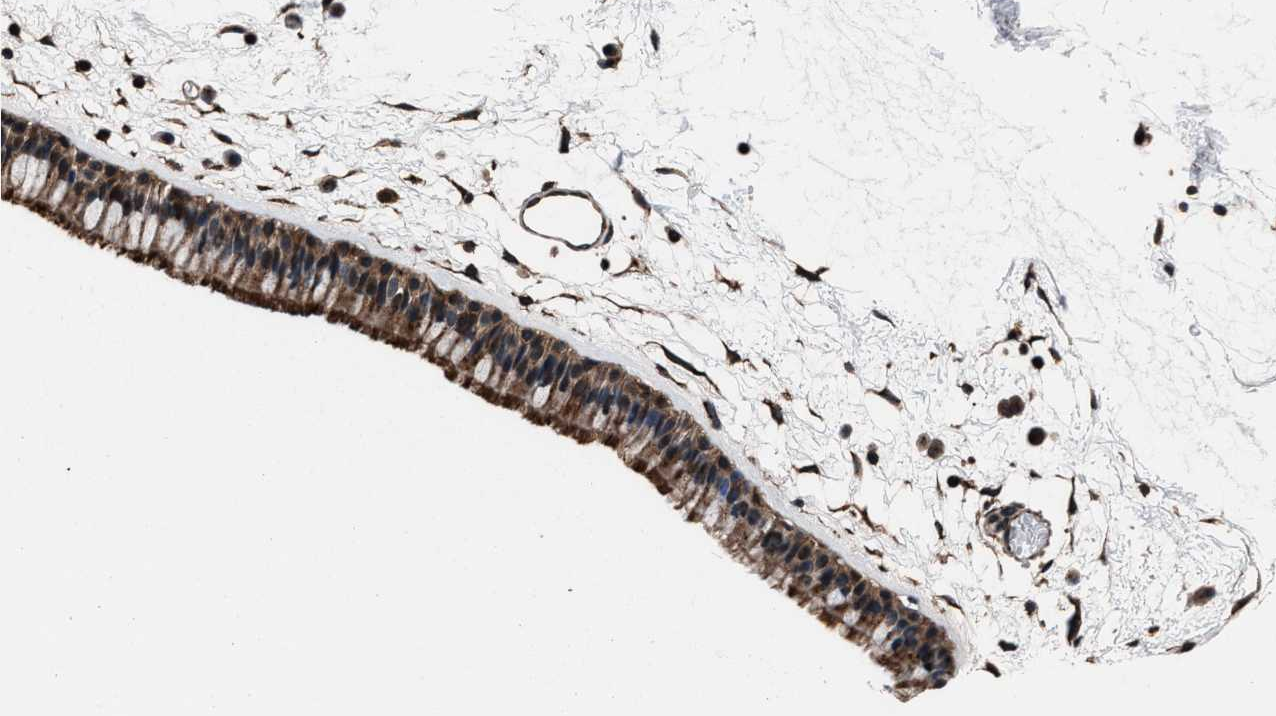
{"staining": {"intensity": "moderate", "quantity": ">75%", "location": "cytoplasmic/membranous"}, "tissue": "nasopharynx", "cell_type": "Respiratory epithelial cells", "image_type": "normal", "snomed": [{"axis": "morphology", "description": "Normal tissue, NOS"}, {"axis": "morphology", "description": "Inflammation, NOS"}, {"axis": "topography", "description": "Nasopharynx"}], "caption": "Protein staining by immunohistochemistry reveals moderate cytoplasmic/membranous expression in about >75% of respiratory epithelial cells in unremarkable nasopharynx.", "gene": "MFSD11", "patient": {"sex": "male", "age": 48}}